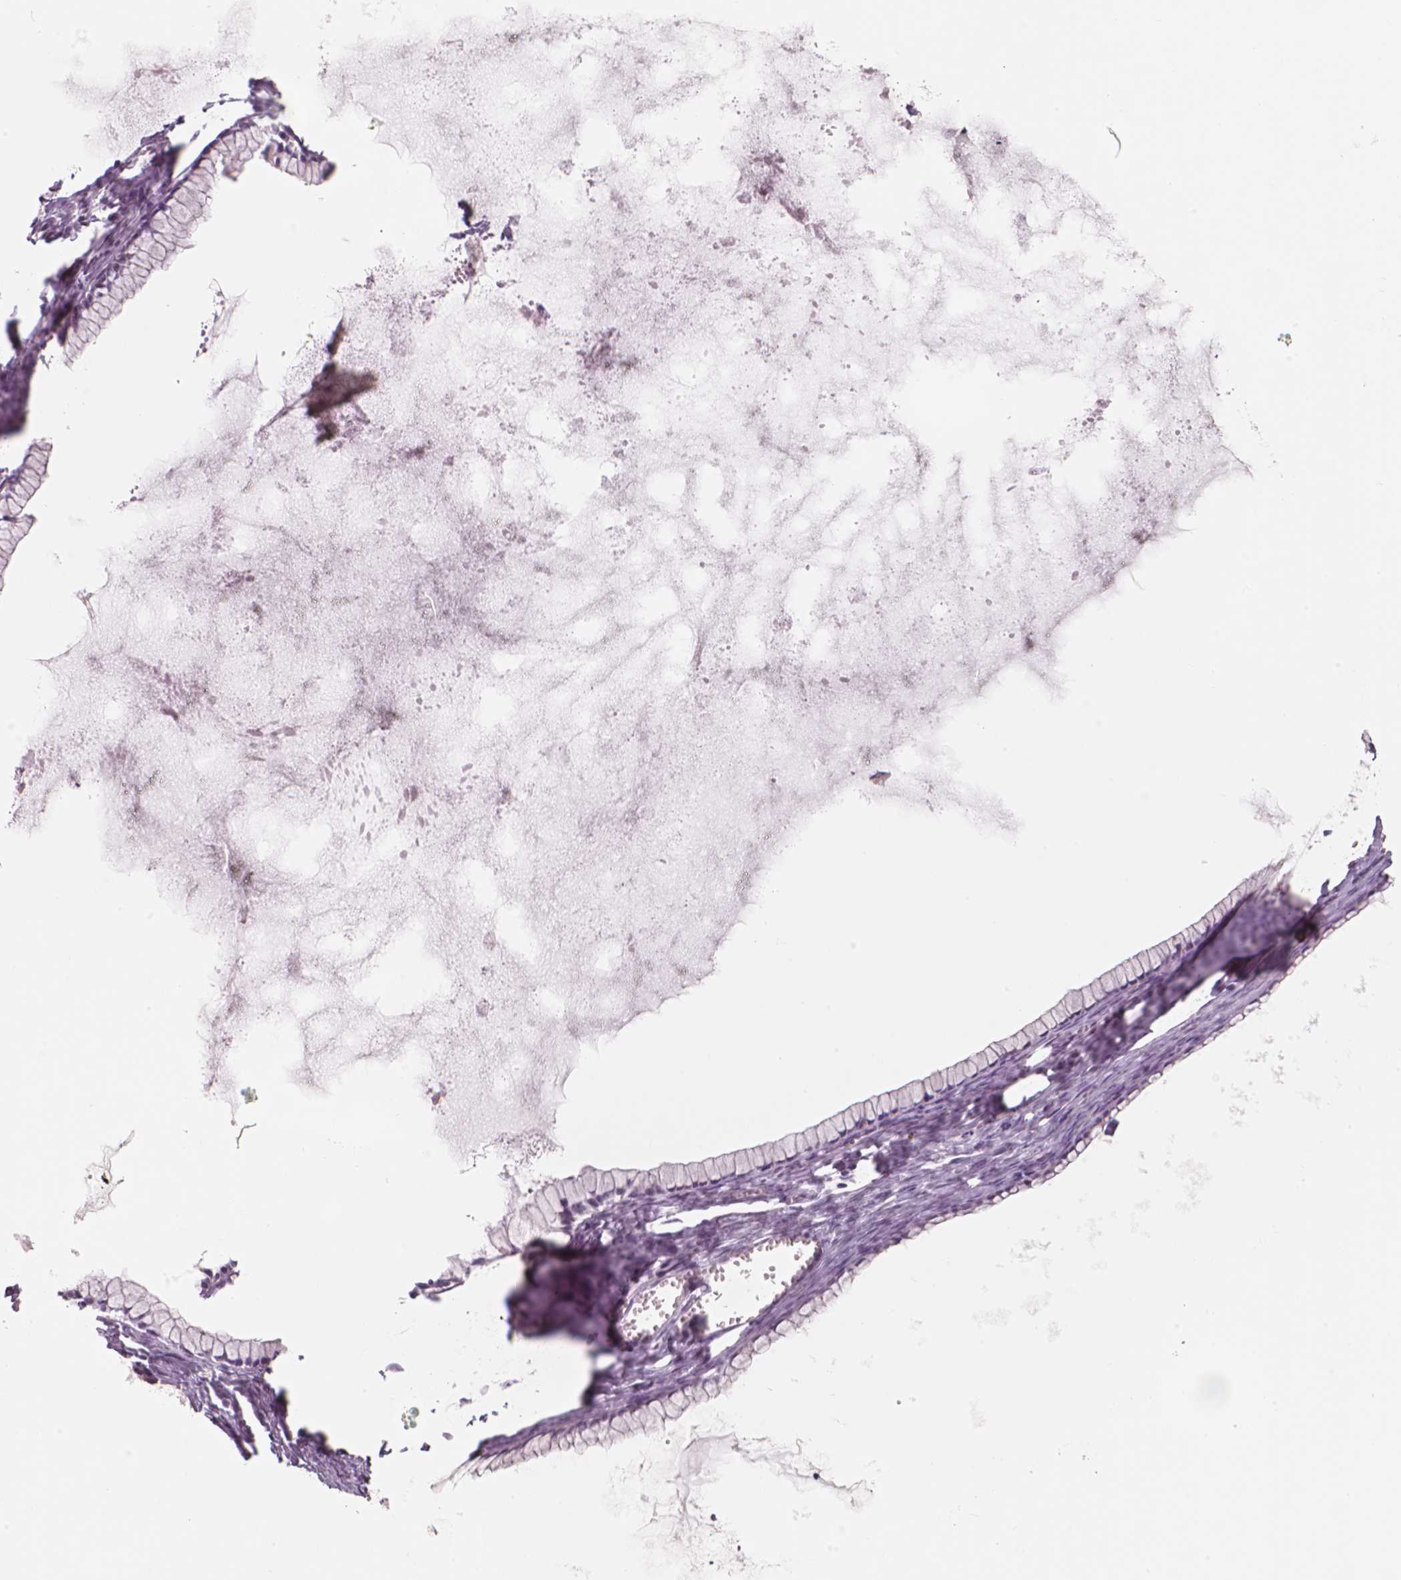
{"staining": {"intensity": "negative", "quantity": "none", "location": "none"}, "tissue": "ovarian cancer", "cell_type": "Tumor cells", "image_type": "cancer", "snomed": [{"axis": "morphology", "description": "Cystadenocarcinoma, mucinous, NOS"}, {"axis": "topography", "description": "Ovary"}], "caption": "High magnification brightfield microscopy of ovarian cancer (mucinous cystadenocarcinoma) stained with DAB (3,3'-diaminobenzidine) (brown) and counterstained with hematoxylin (blue): tumor cells show no significant positivity.", "gene": "RNASE7", "patient": {"sex": "female", "age": 41}}